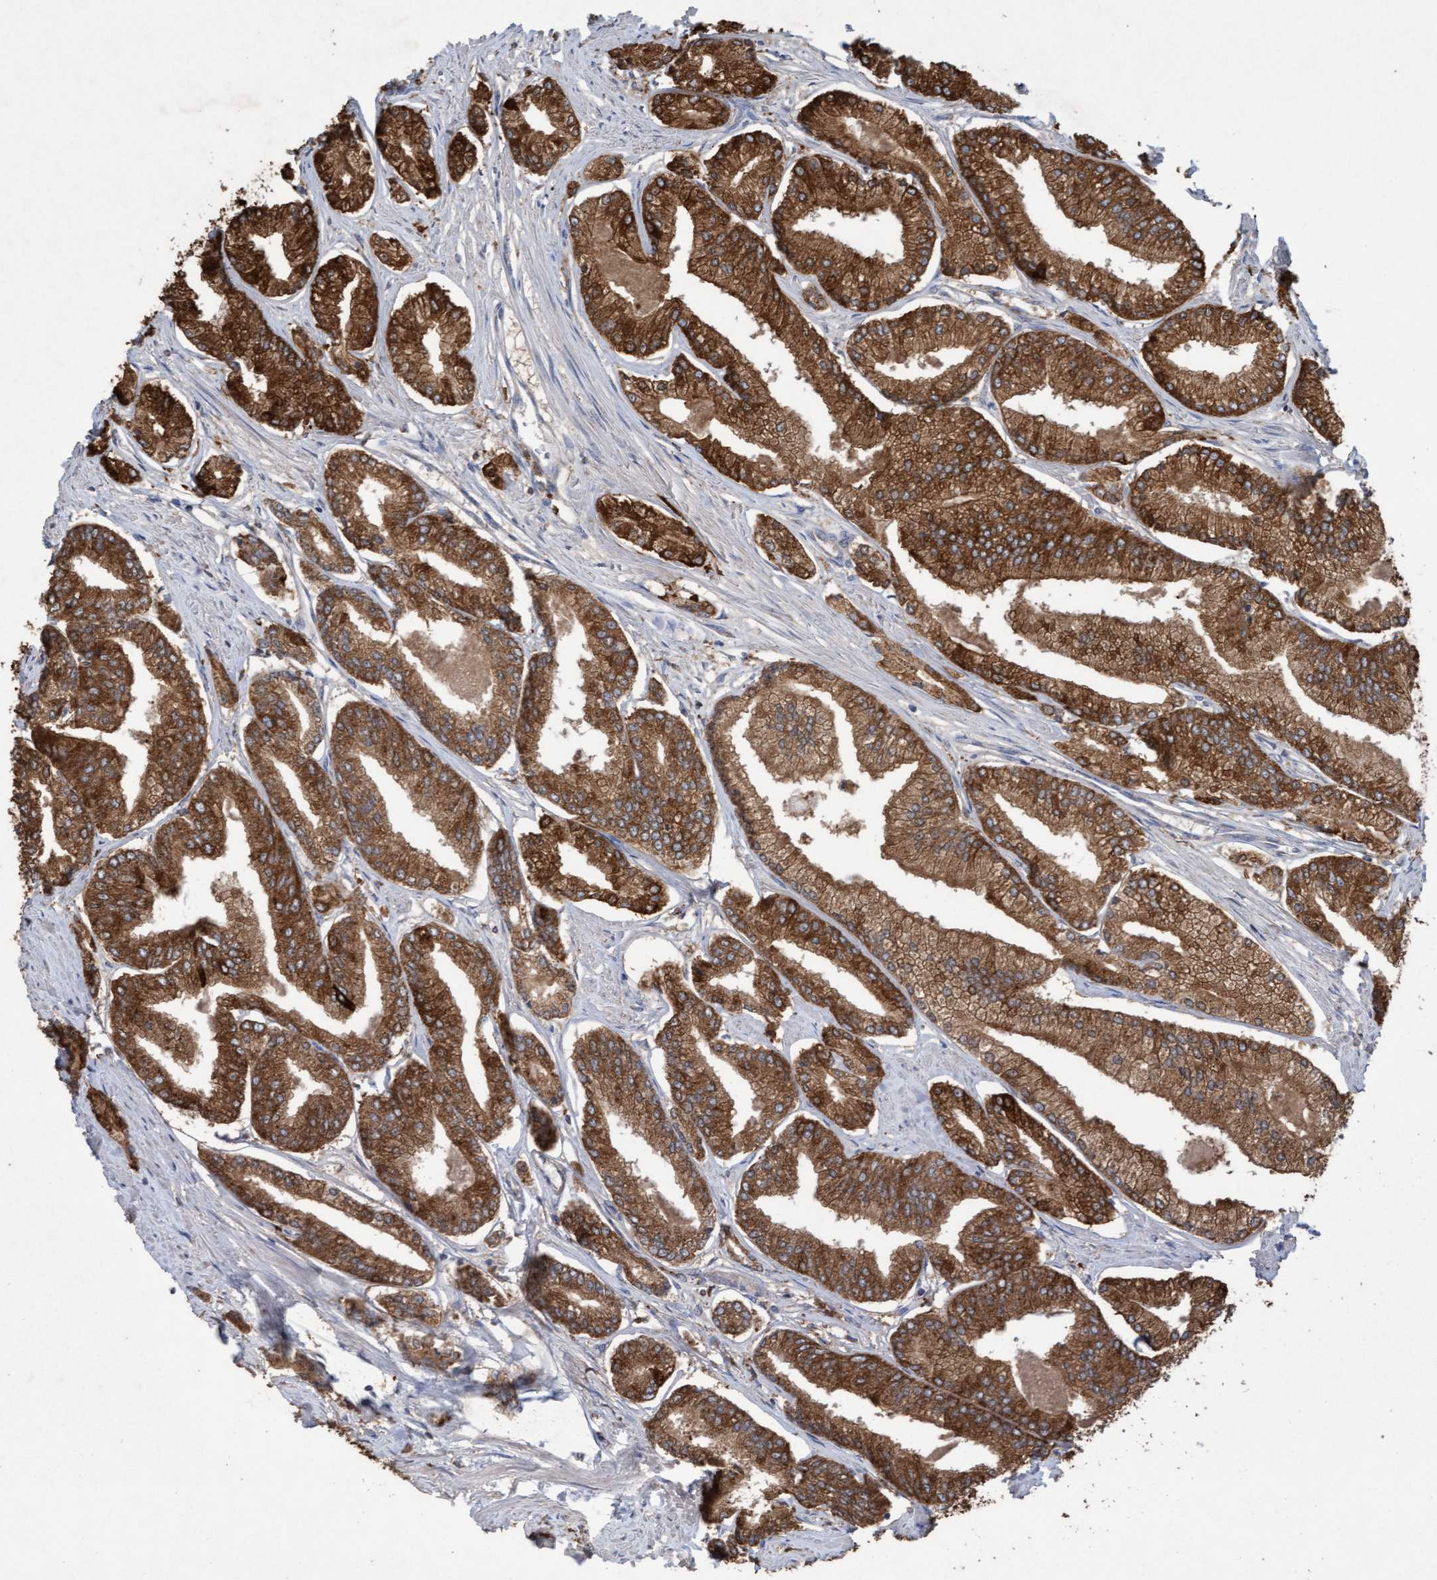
{"staining": {"intensity": "strong", "quantity": ">75%", "location": "cytoplasmic/membranous"}, "tissue": "prostate cancer", "cell_type": "Tumor cells", "image_type": "cancer", "snomed": [{"axis": "morphology", "description": "Adenocarcinoma, Low grade"}, {"axis": "topography", "description": "Prostate"}], "caption": "A brown stain labels strong cytoplasmic/membranous positivity of a protein in prostate low-grade adenocarcinoma tumor cells.", "gene": "ATPAF2", "patient": {"sex": "male", "age": 52}}